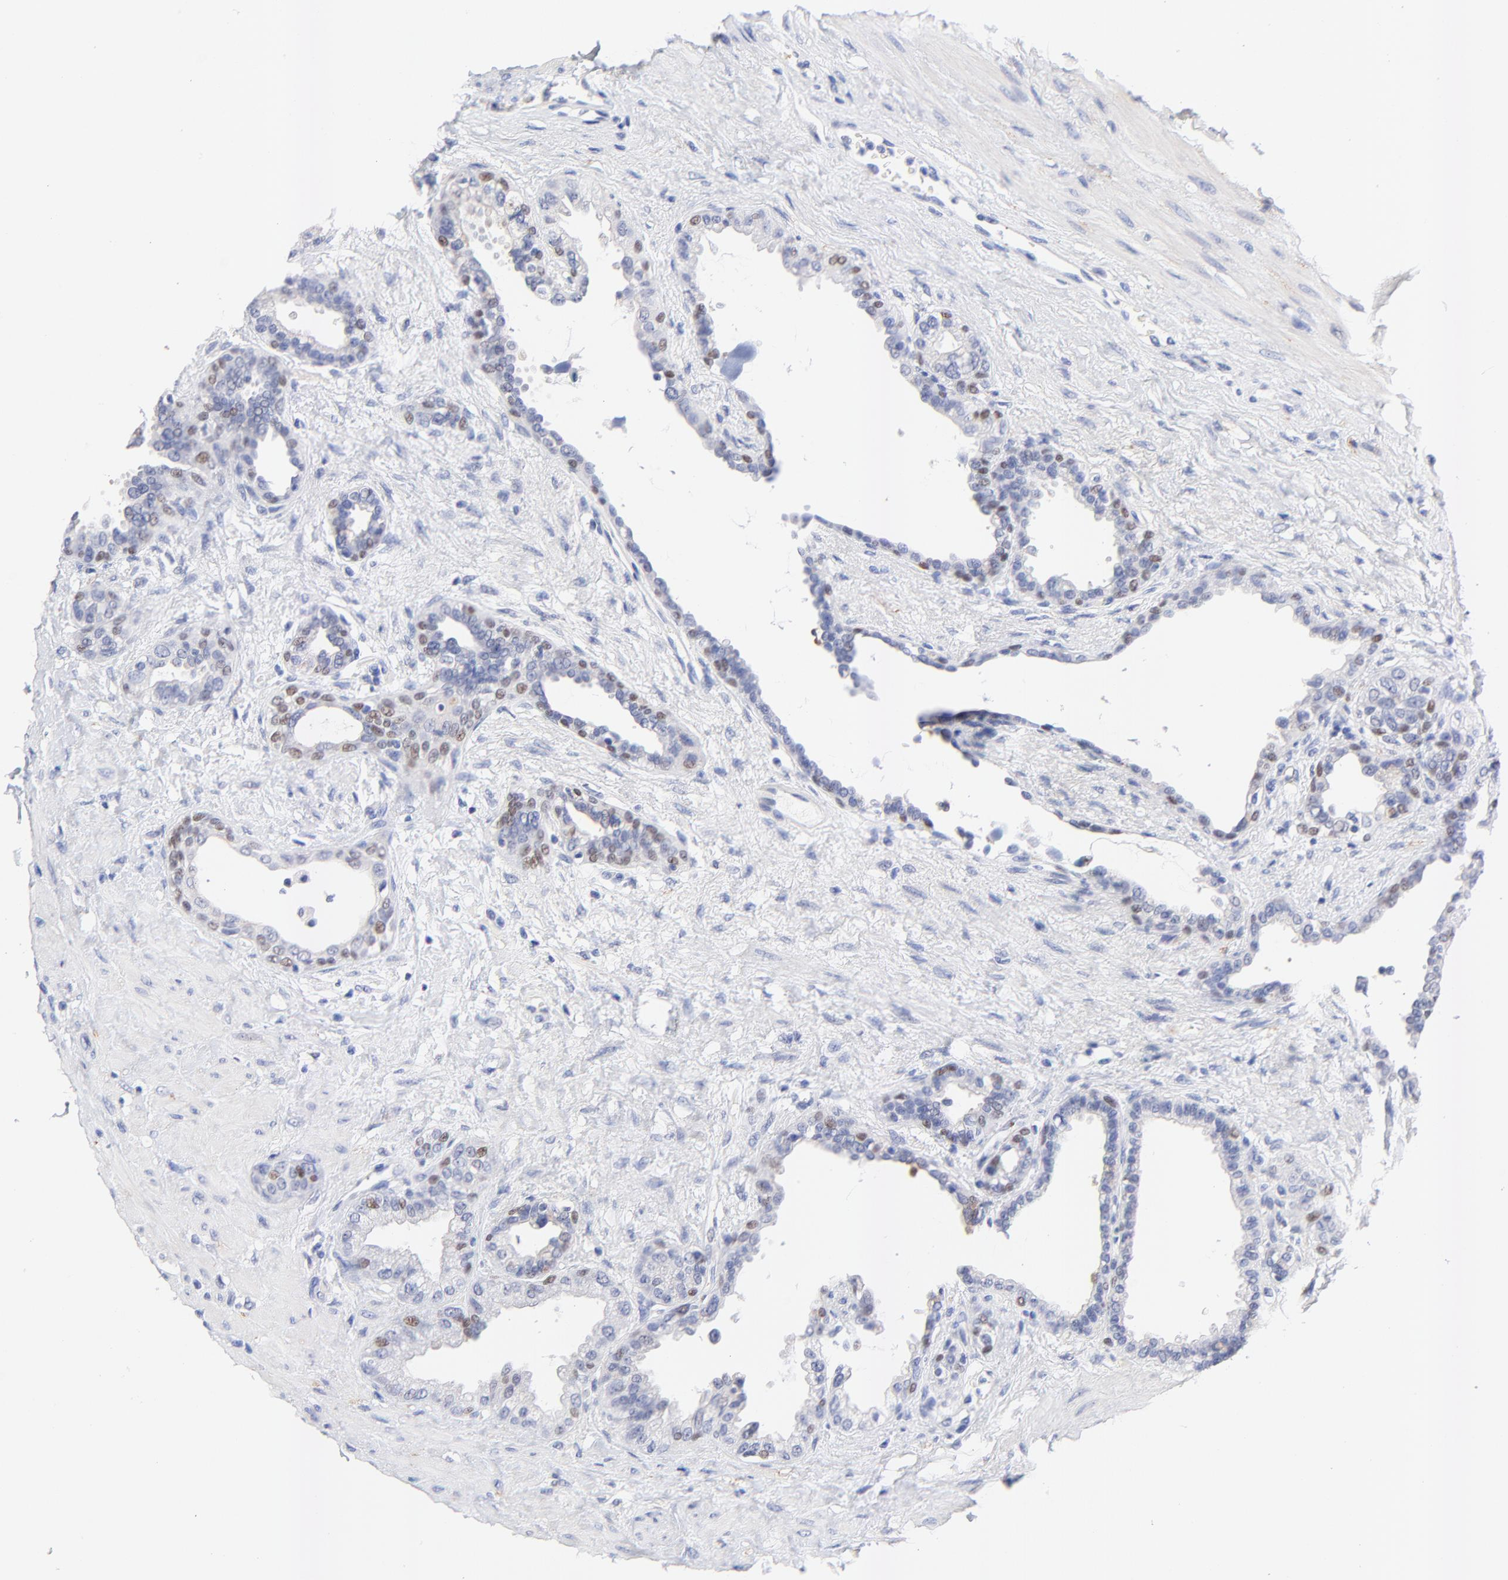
{"staining": {"intensity": "negative", "quantity": "none", "location": "none"}, "tissue": "seminal vesicle", "cell_type": "Glandular cells", "image_type": "normal", "snomed": [{"axis": "morphology", "description": "Normal tissue, NOS"}, {"axis": "topography", "description": "Seminal veicle"}], "caption": "This is an immunohistochemistry photomicrograph of normal seminal vesicle. There is no expression in glandular cells.", "gene": "FAM117B", "patient": {"sex": "male", "age": 61}}